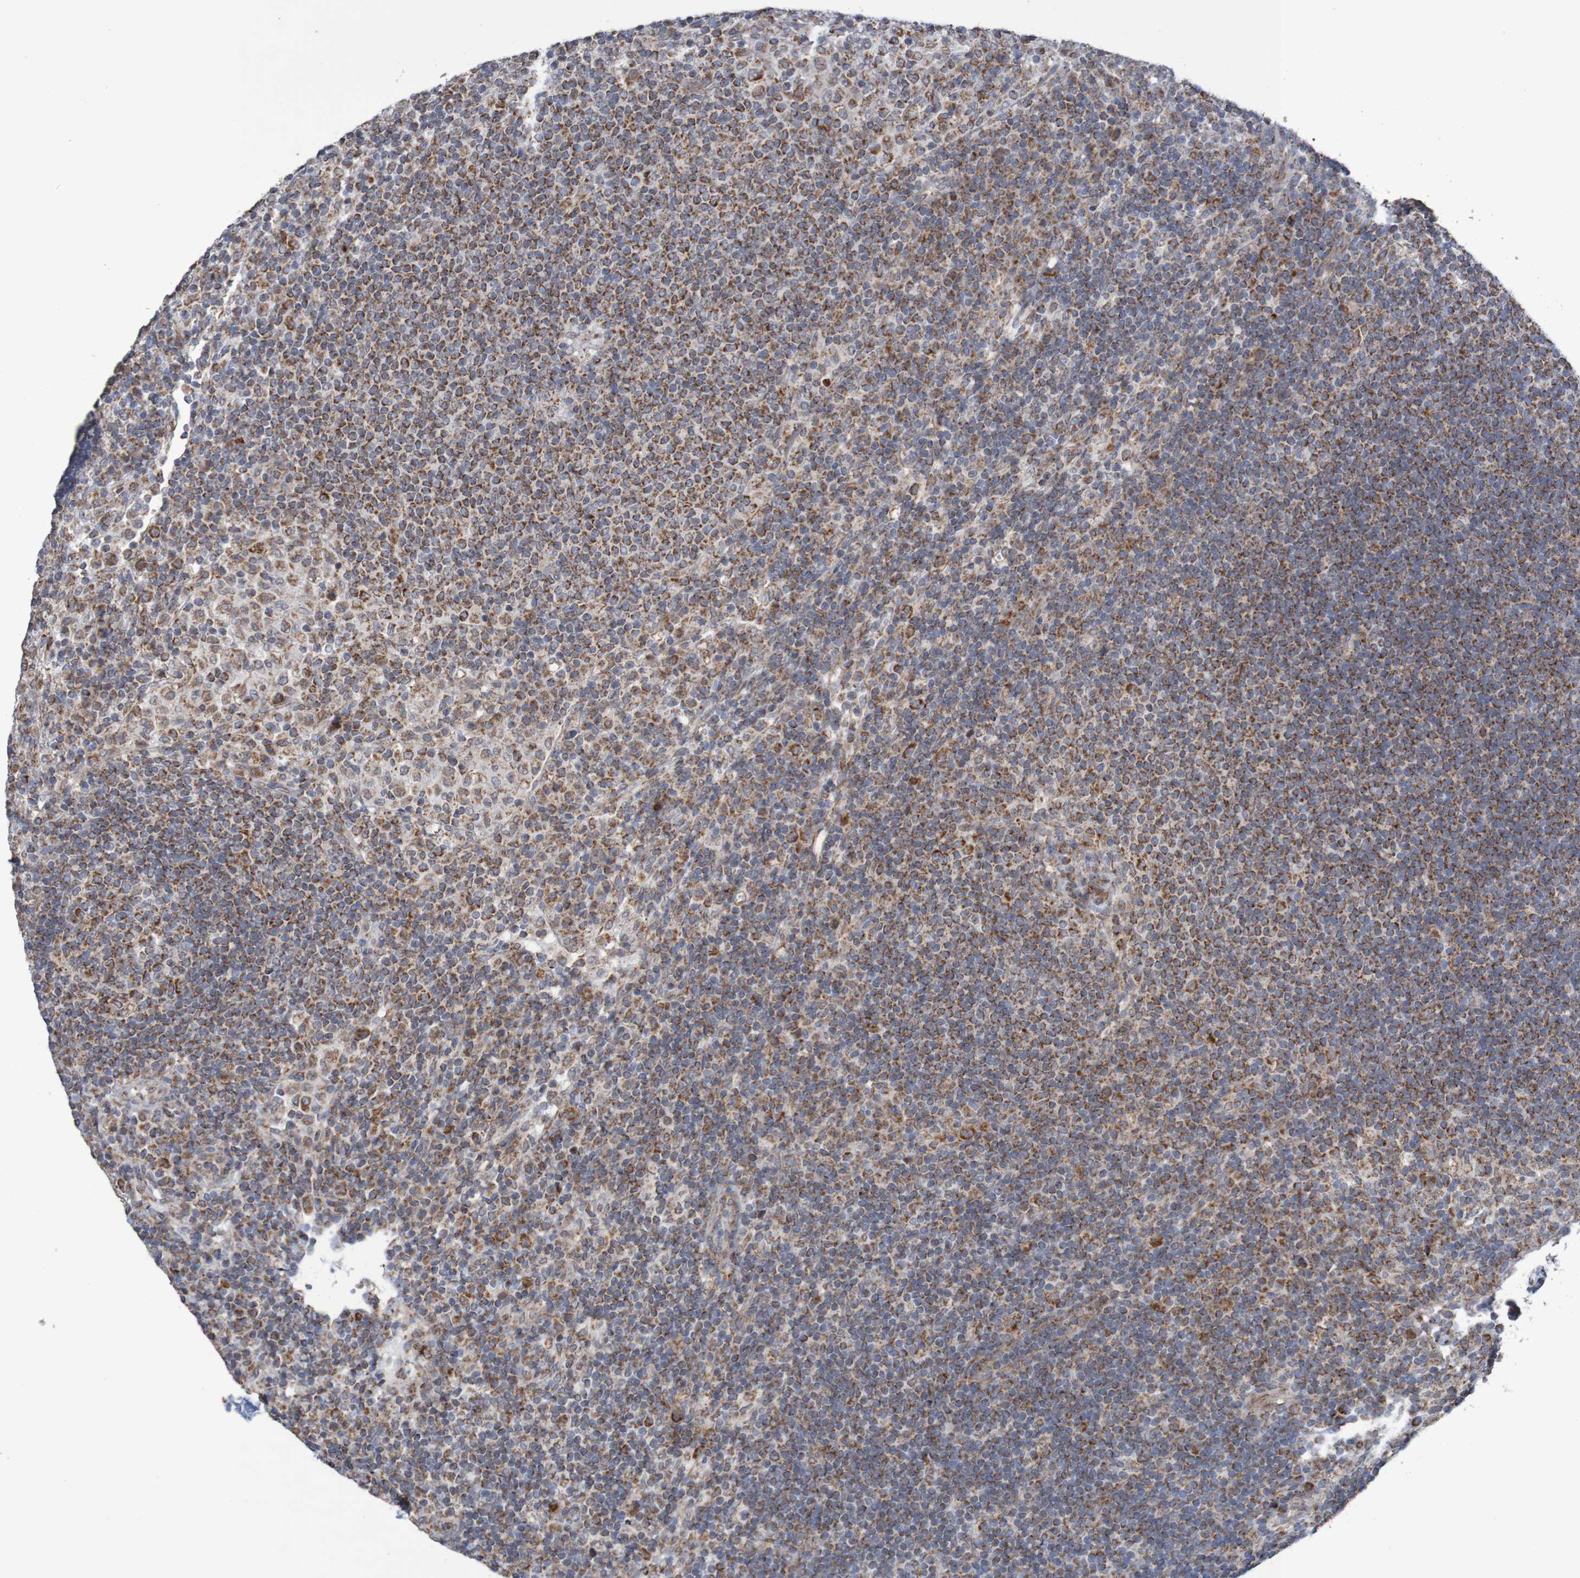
{"staining": {"intensity": "strong", "quantity": ">75%", "location": "cytoplasmic/membranous"}, "tissue": "lymph node", "cell_type": "Non-germinal center cells", "image_type": "normal", "snomed": [{"axis": "morphology", "description": "Normal tissue, NOS"}, {"axis": "topography", "description": "Lymph node"}], "caption": "IHC of normal lymph node shows high levels of strong cytoplasmic/membranous expression in about >75% of non-germinal center cells.", "gene": "DVL1", "patient": {"sex": "female", "age": 53}}